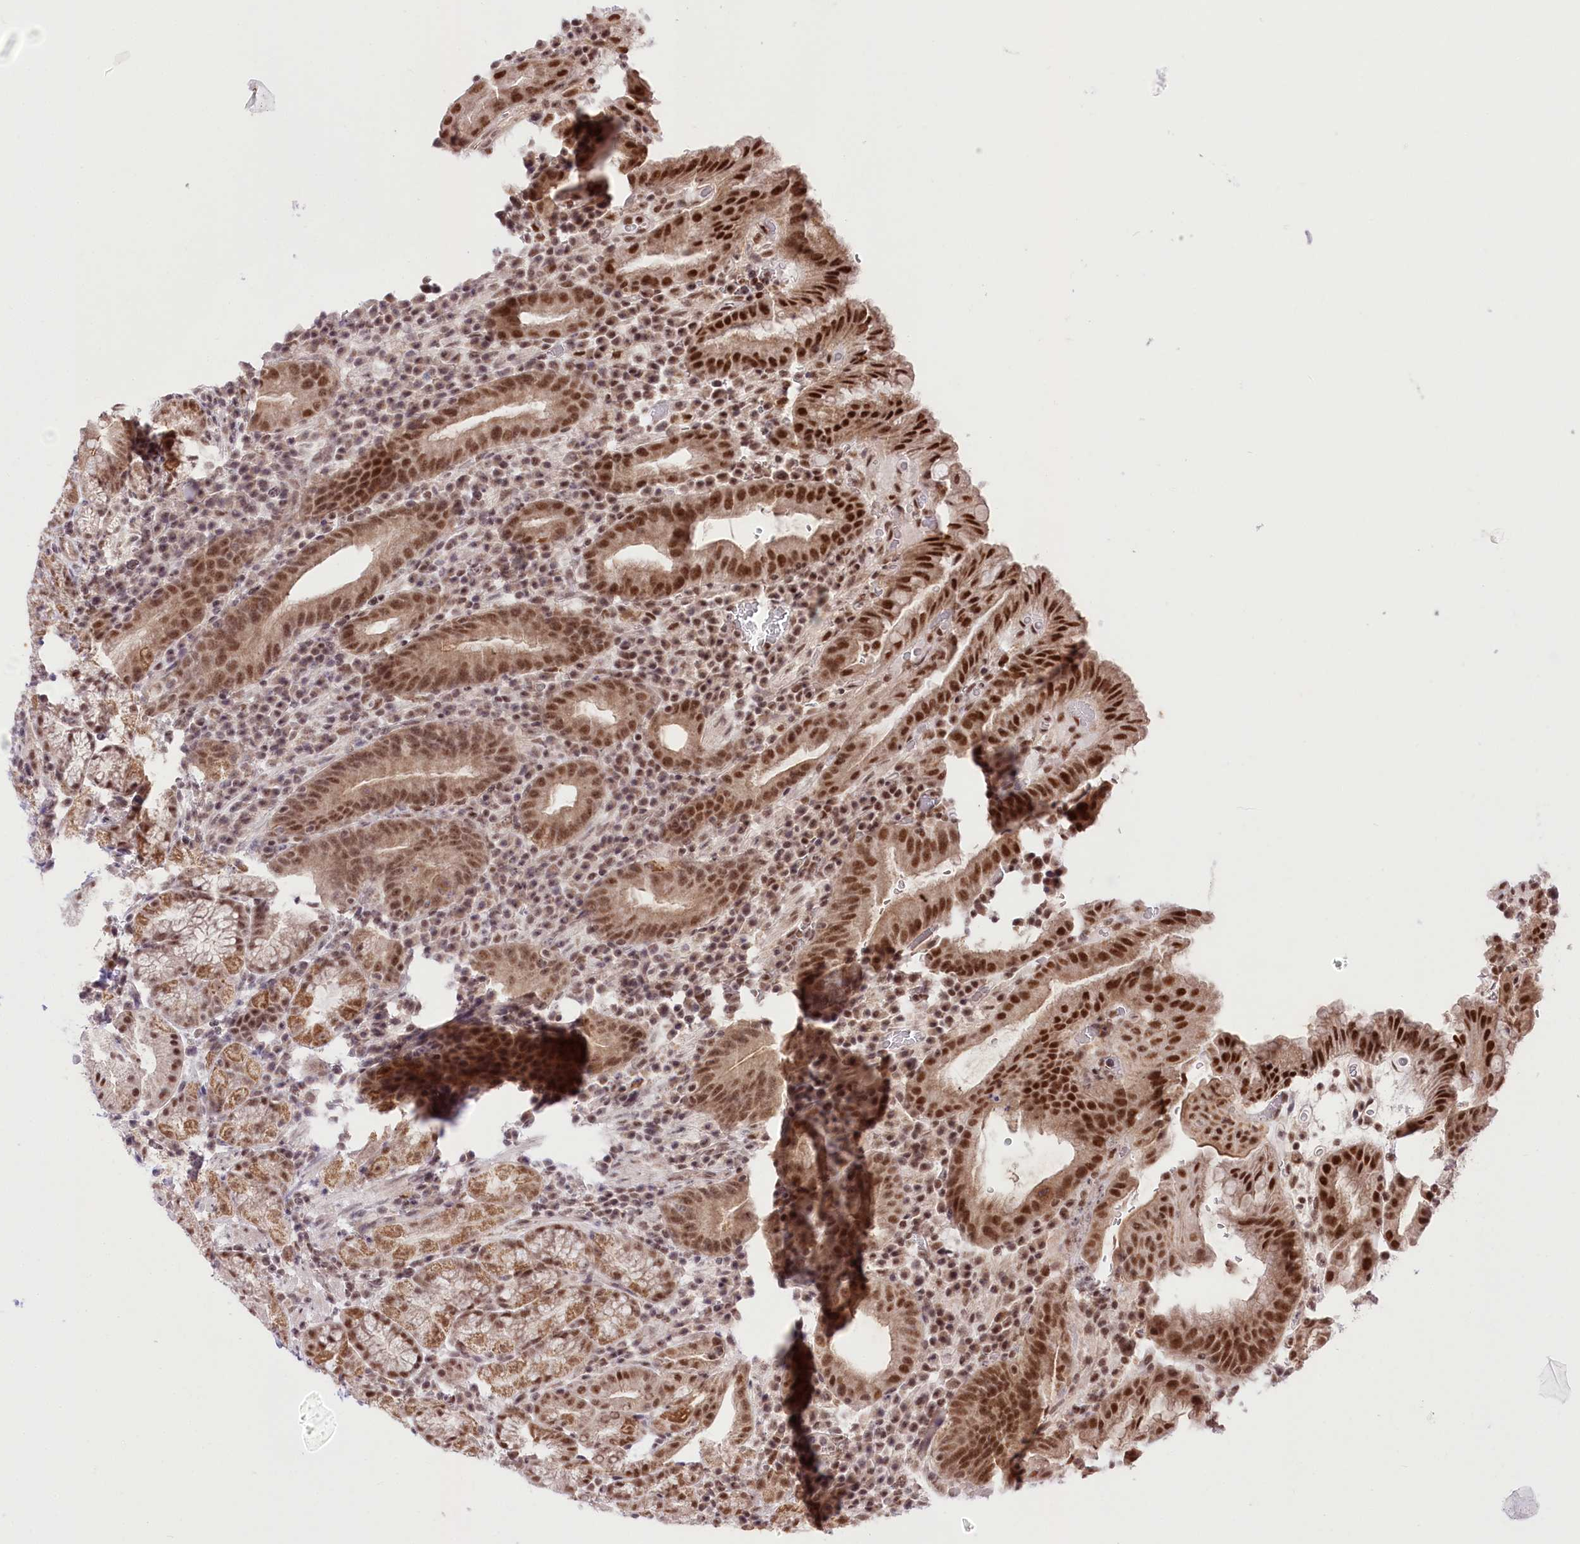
{"staining": {"intensity": "strong", "quantity": ">75%", "location": "nuclear"}, "tissue": "stomach", "cell_type": "Glandular cells", "image_type": "normal", "snomed": [{"axis": "morphology", "description": "Normal tissue, NOS"}, {"axis": "morphology", "description": "Inflammation, NOS"}, {"axis": "topography", "description": "Stomach"}], "caption": "Stomach stained for a protein (brown) demonstrates strong nuclear positive positivity in approximately >75% of glandular cells.", "gene": "ZMAT2", "patient": {"sex": "male", "age": 79}}